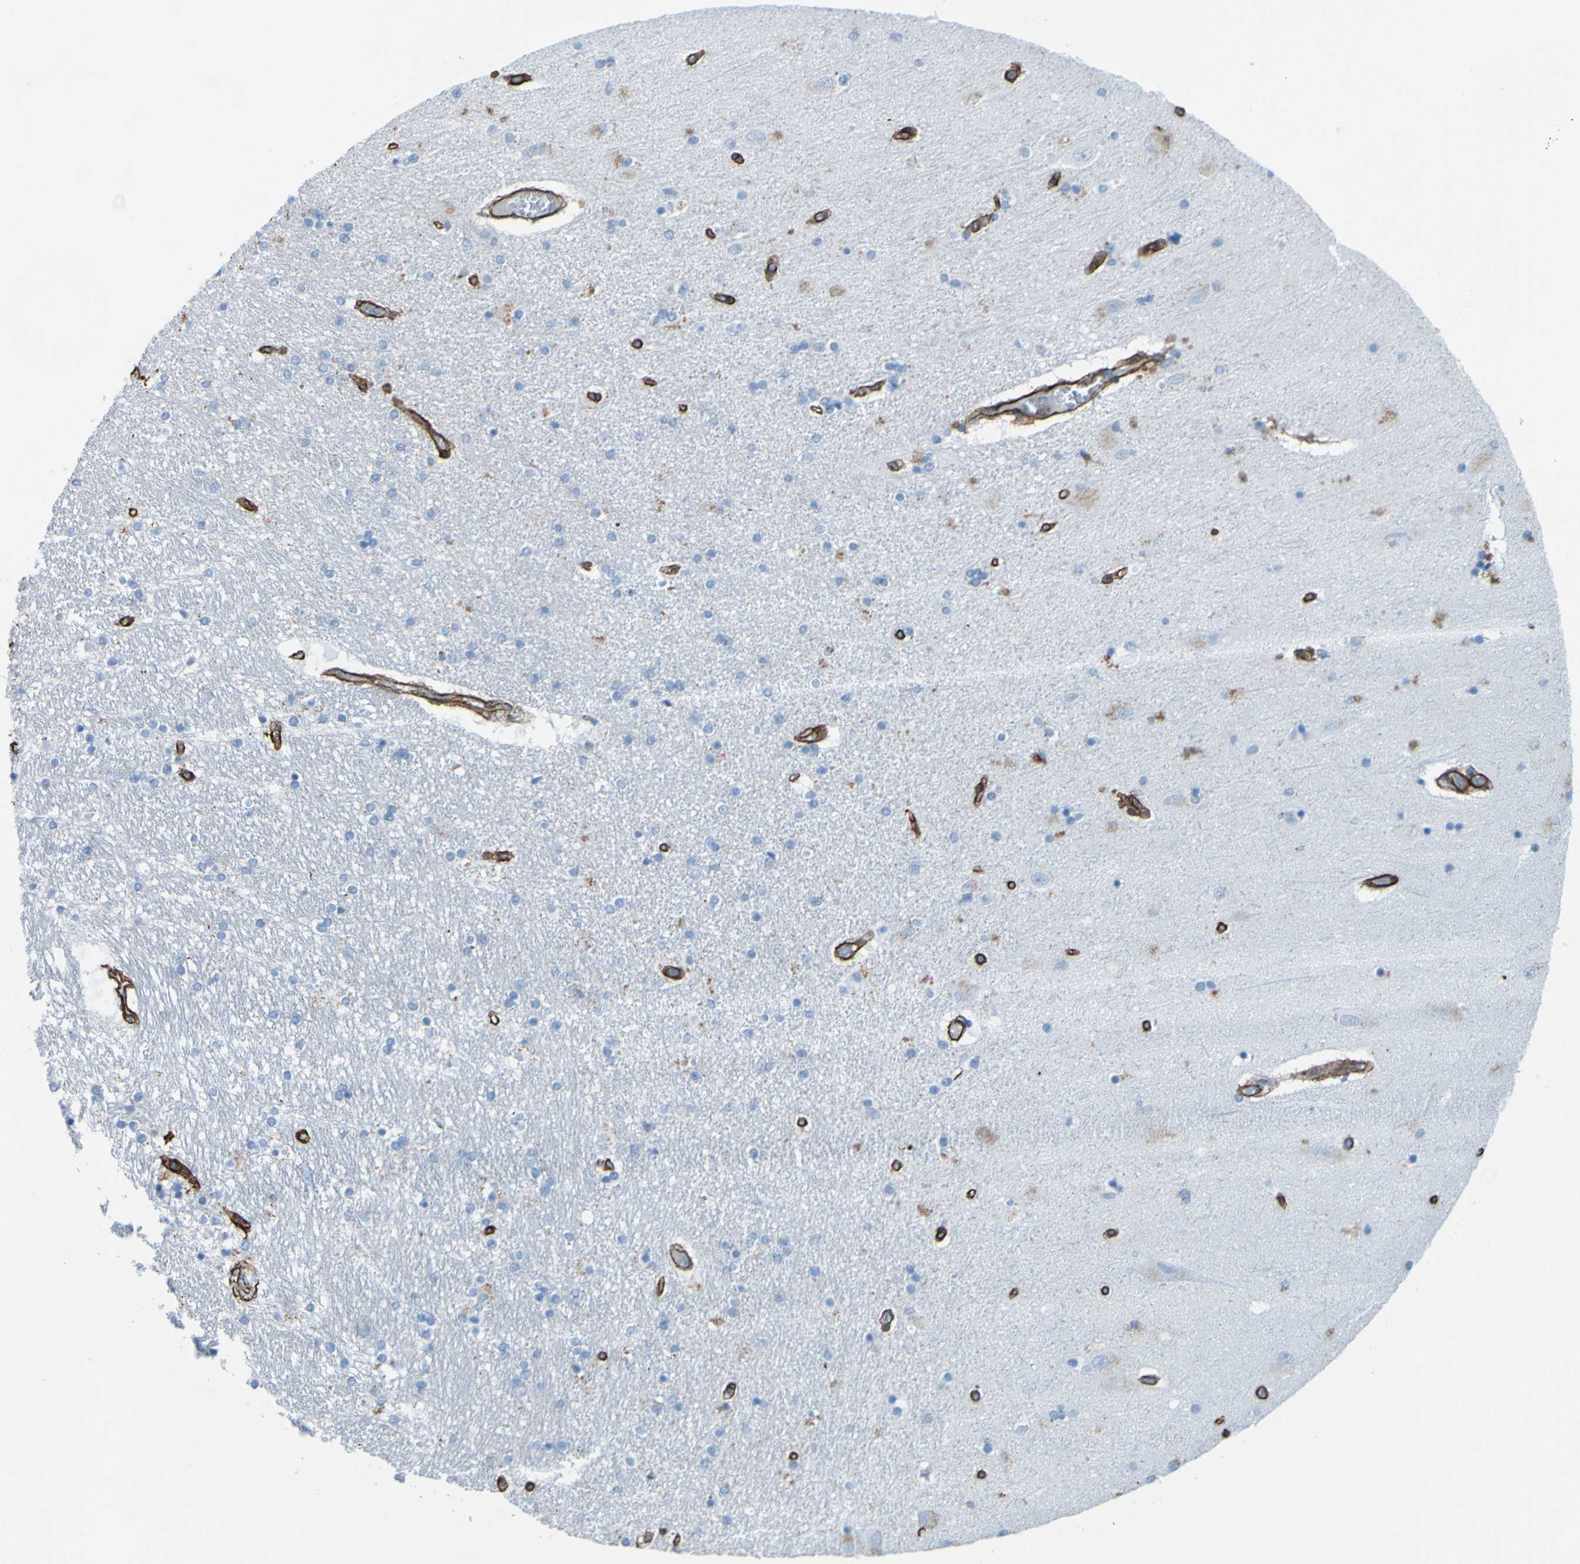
{"staining": {"intensity": "negative", "quantity": "none", "location": "none"}, "tissue": "hippocampus", "cell_type": "Glial cells", "image_type": "normal", "snomed": [{"axis": "morphology", "description": "Normal tissue, NOS"}, {"axis": "topography", "description": "Hippocampus"}], "caption": "This histopathology image is of normal hippocampus stained with immunohistochemistry (IHC) to label a protein in brown with the nuclei are counter-stained blue. There is no positivity in glial cells. (DAB (3,3'-diaminobenzidine) immunohistochemistry (IHC), high magnification).", "gene": "COL4A2", "patient": {"sex": "female", "age": 54}}